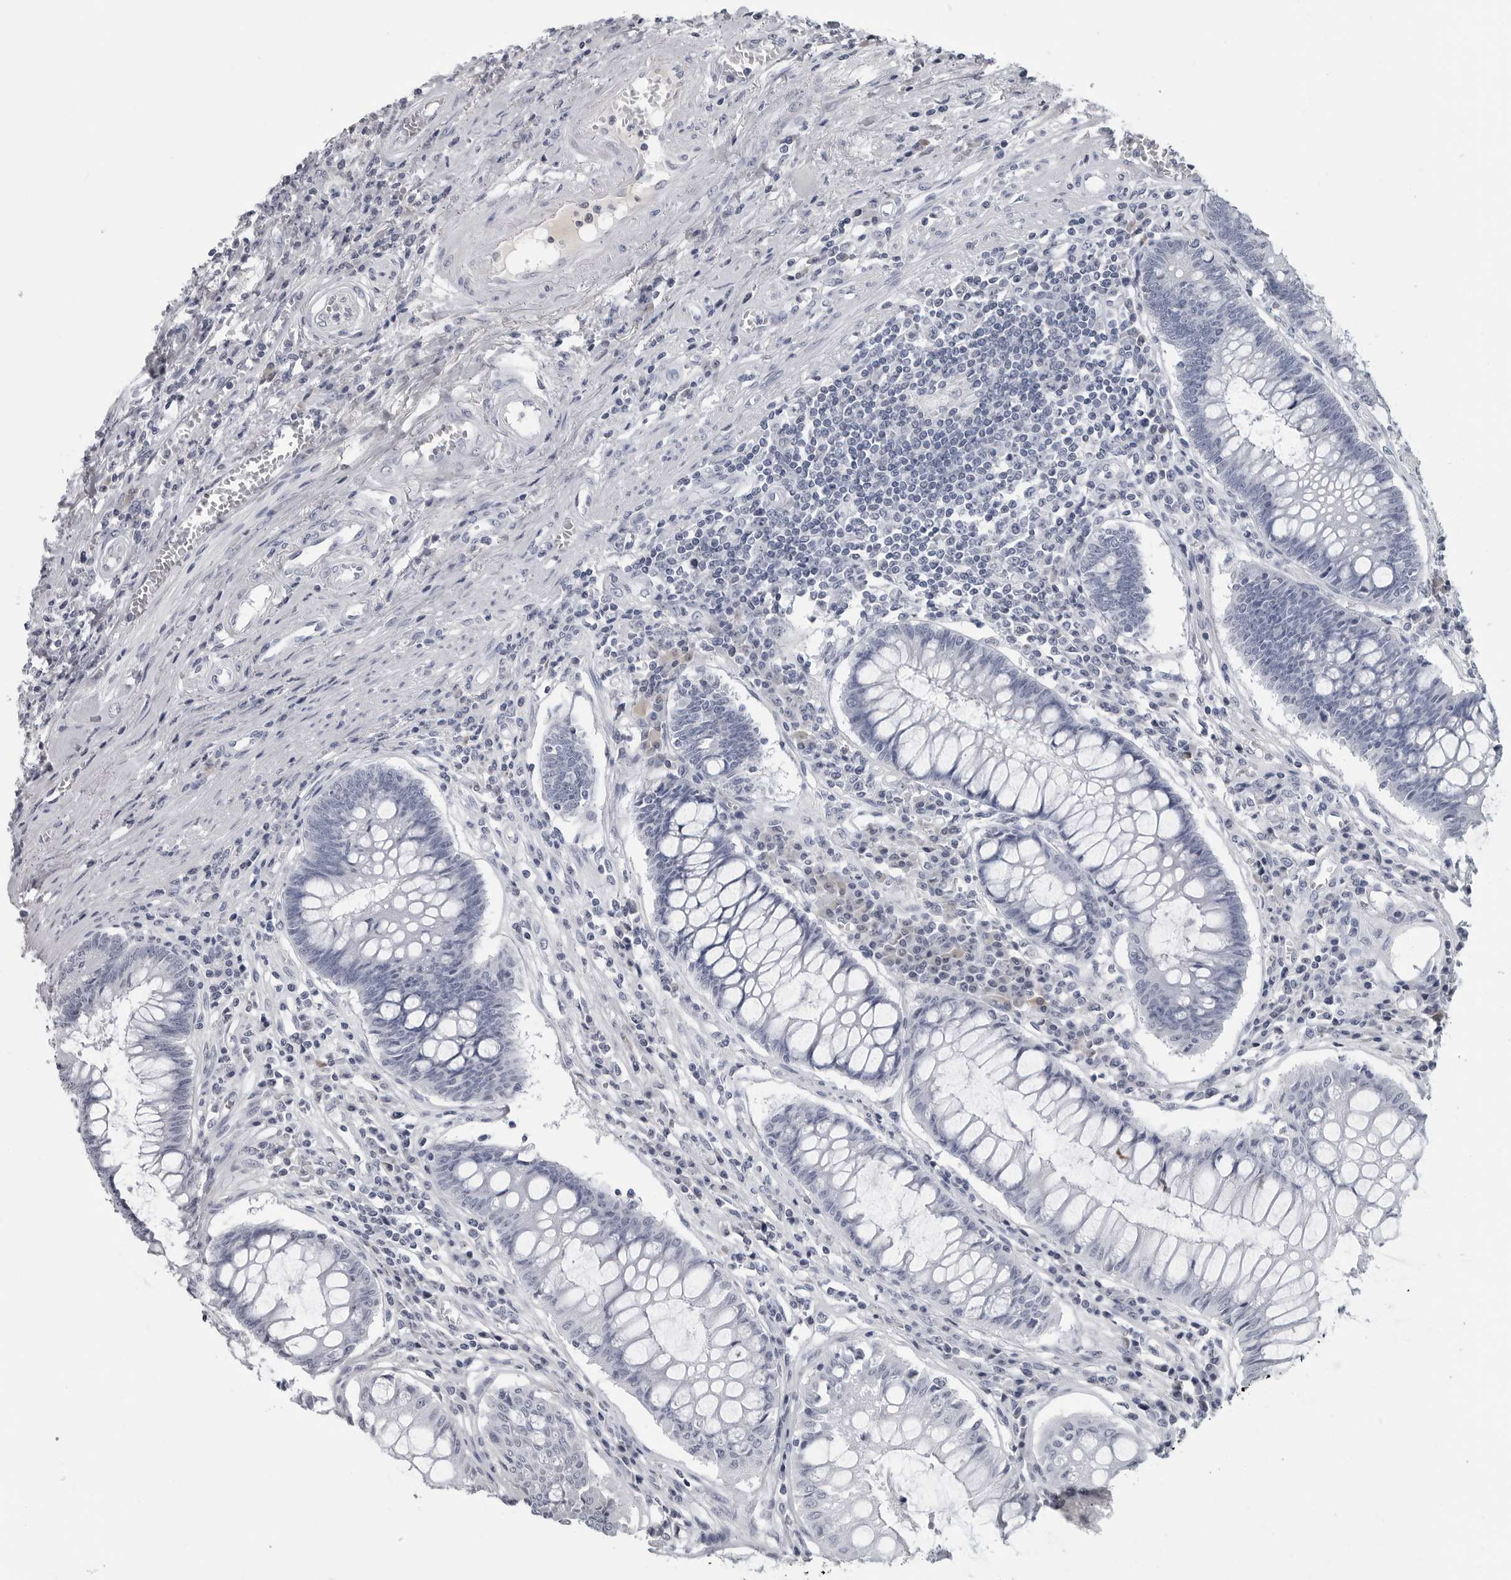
{"staining": {"intensity": "negative", "quantity": "none", "location": "none"}, "tissue": "colorectal cancer", "cell_type": "Tumor cells", "image_type": "cancer", "snomed": [{"axis": "morphology", "description": "Adenocarcinoma, NOS"}, {"axis": "topography", "description": "Rectum"}], "caption": "Protein analysis of colorectal cancer demonstrates no significant expression in tumor cells. The staining is performed using DAB brown chromogen with nuclei counter-stained in using hematoxylin.", "gene": "AMPD1", "patient": {"sex": "male", "age": 84}}